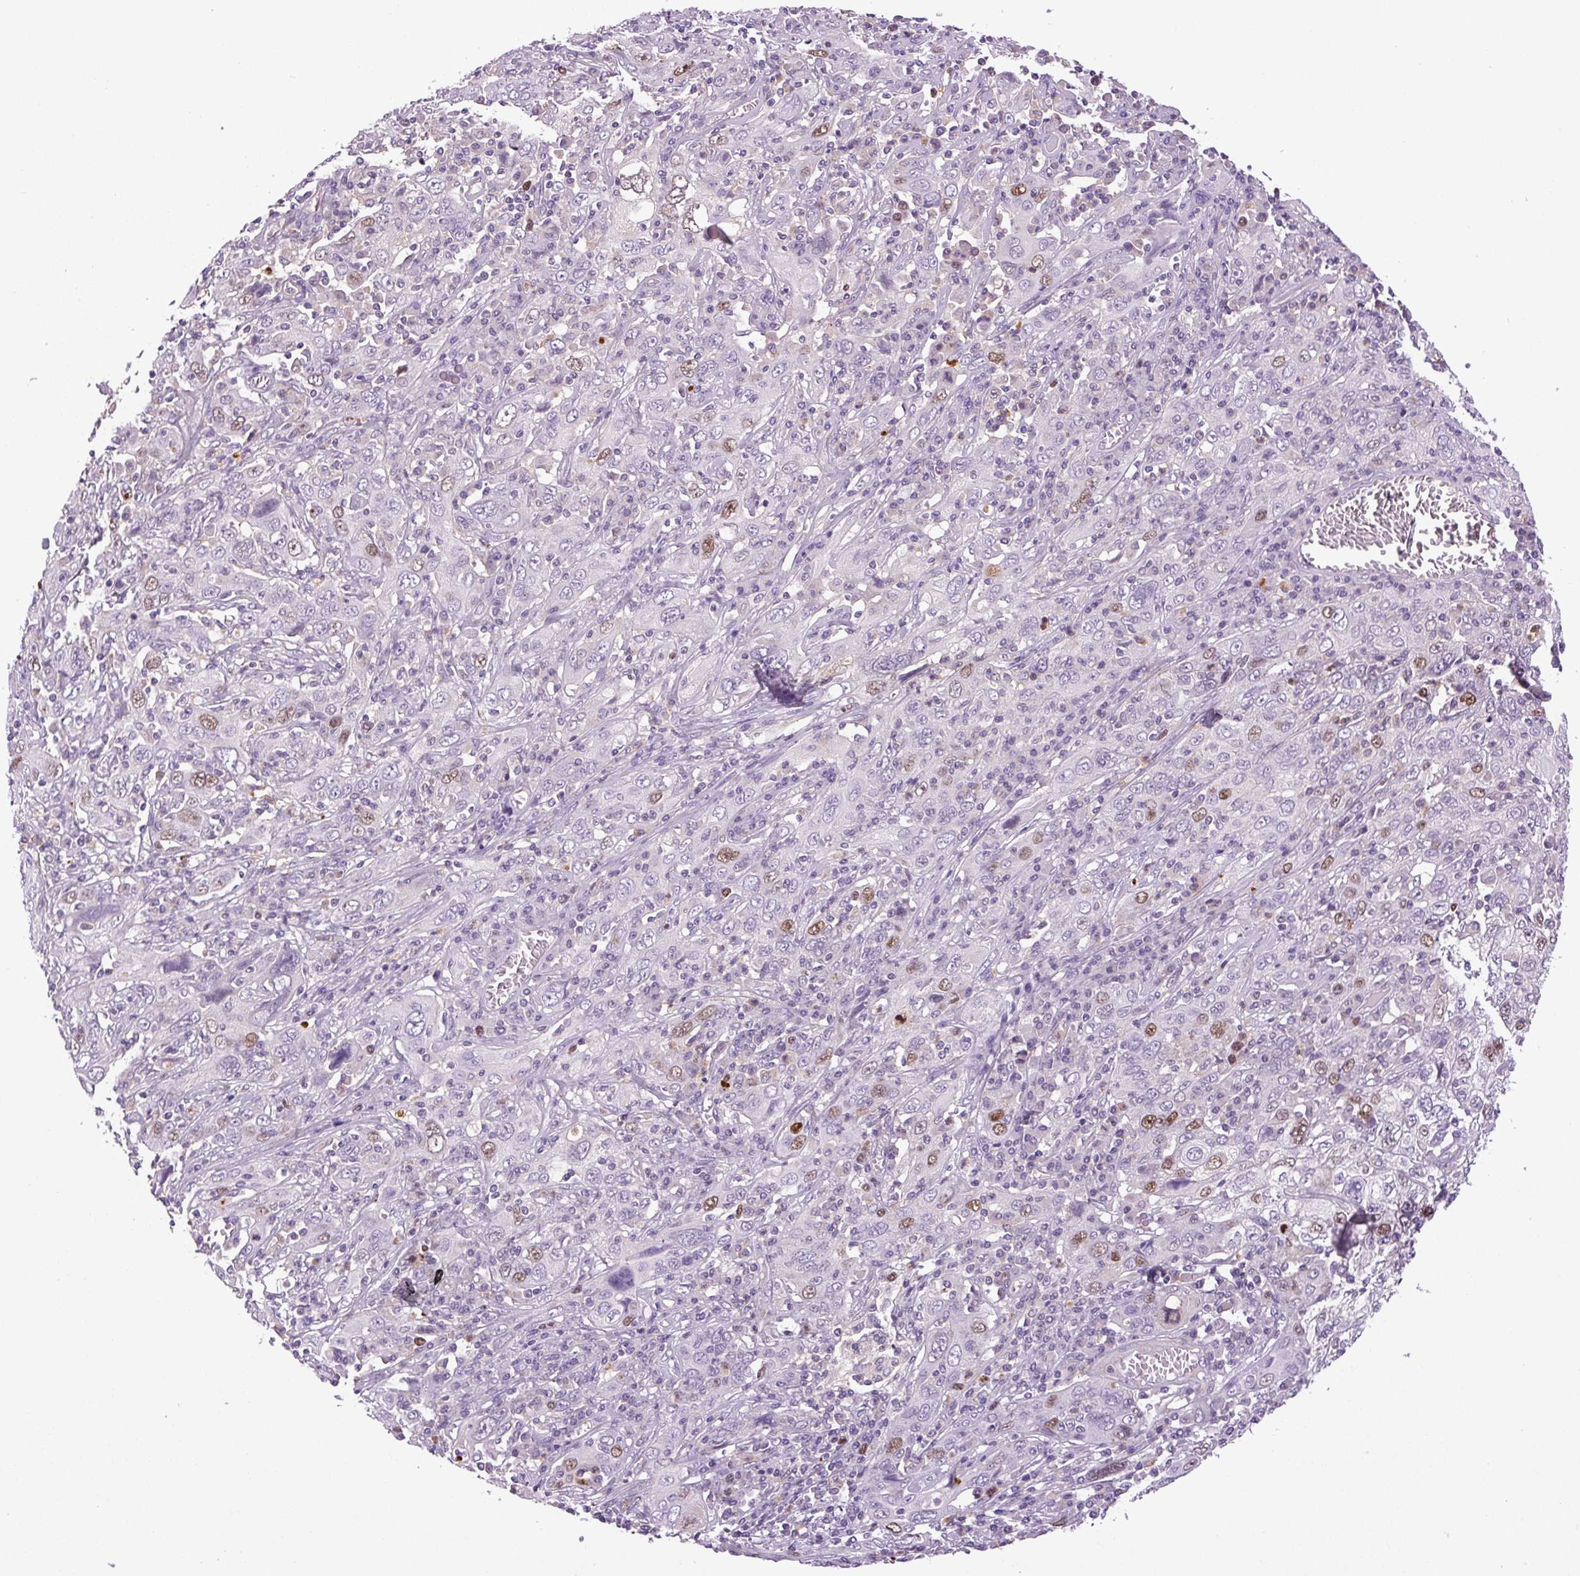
{"staining": {"intensity": "moderate", "quantity": "<25%", "location": "nuclear"}, "tissue": "cervical cancer", "cell_type": "Tumor cells", "image_type": "cancer", "snomed": [{"axis": "morphology", "description": "Squamous cell carcinoma, NOS"}, {"axis": "topography", "description": "Cervix"}], "caption": "Cervical cancer stained for a protein reveals moderate nuclear positivity in tumor cells. (IHC, brightfield microscopy, high magnification).", "gene": "KIFC1", "patient": {"sex": "female", "age": 46}}